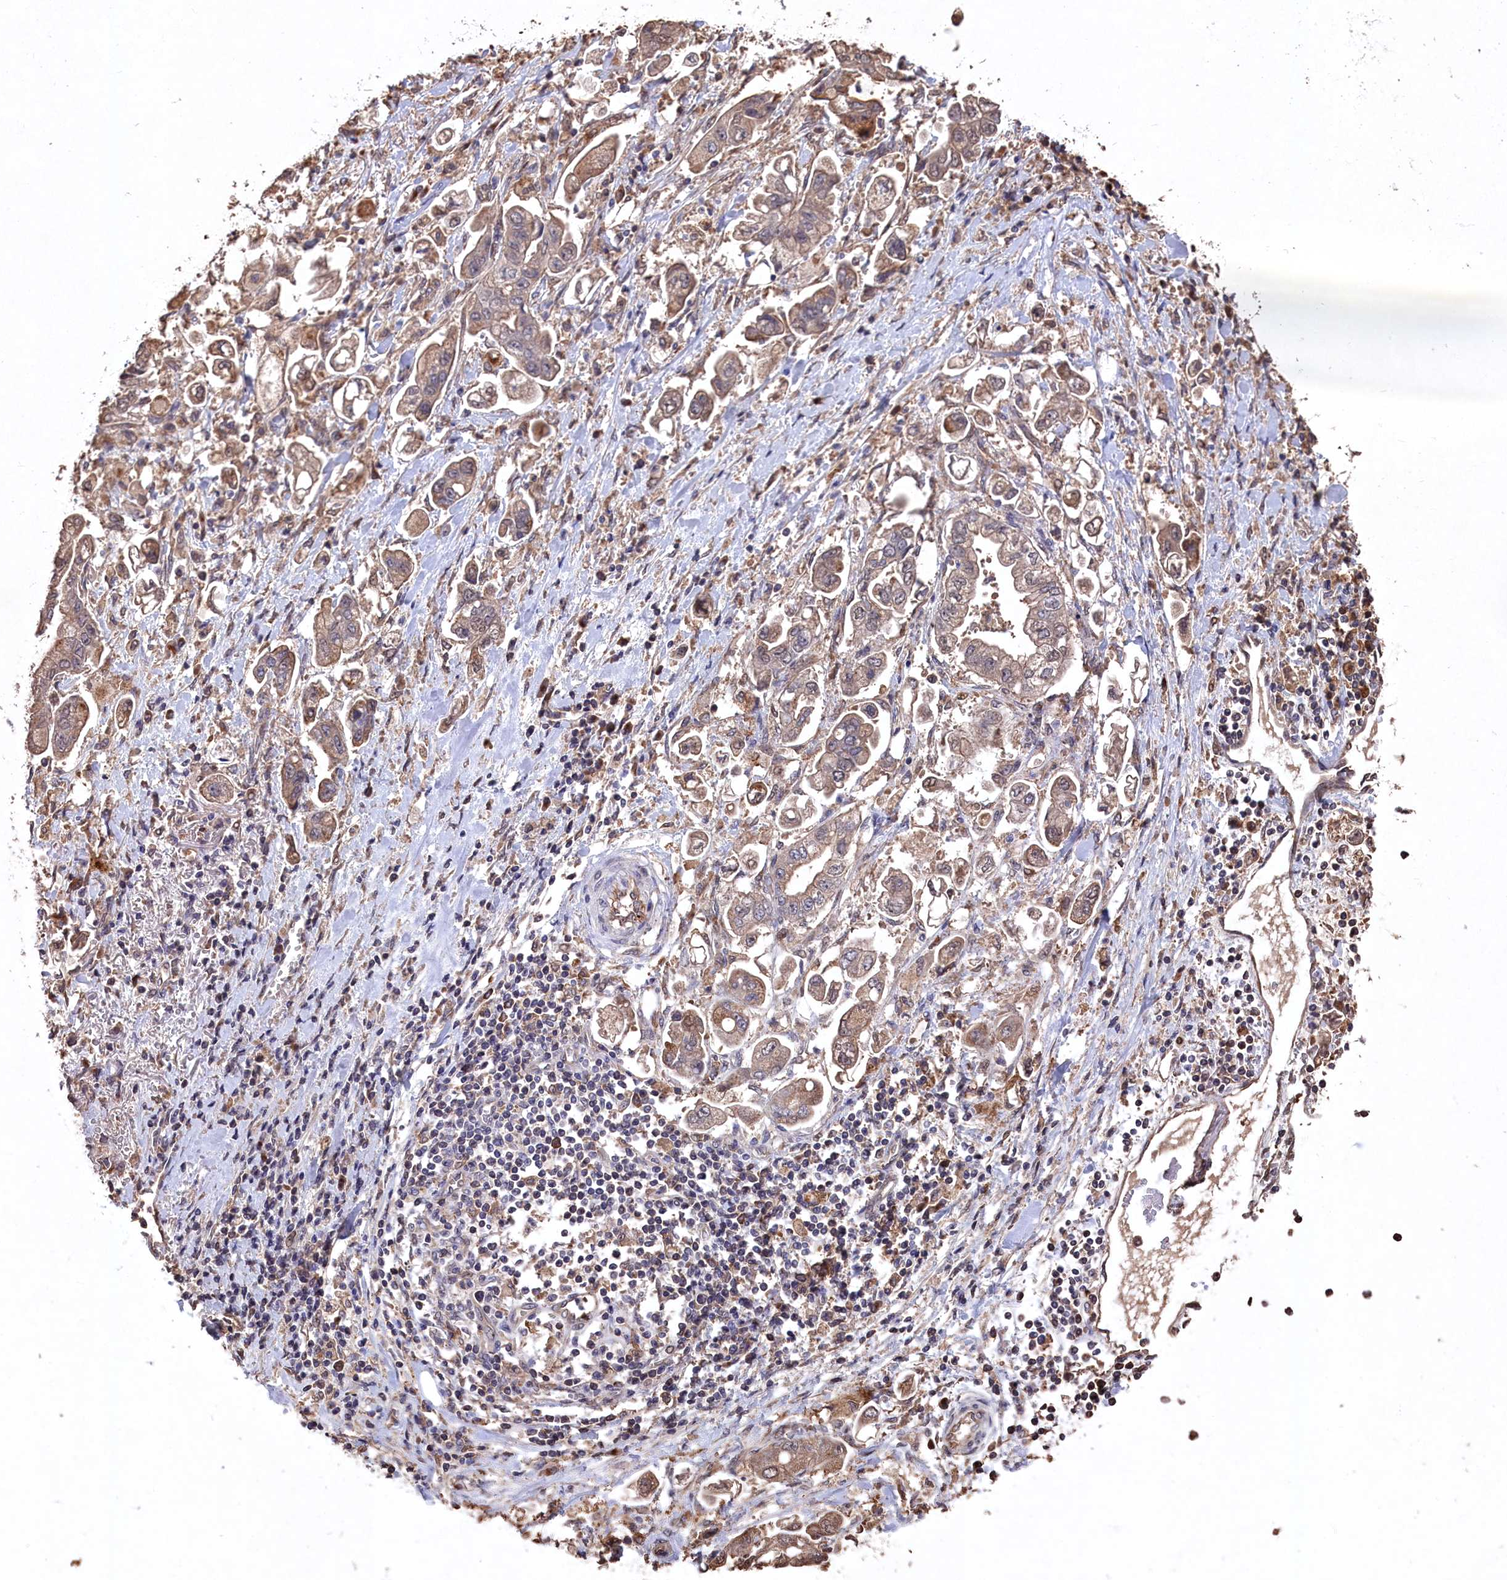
{"staining": {"intensity": "weak", "quantity": ">75%", "location": "cytoplasmic/membranous"}, "tissue": "stomach cancer", "cell_type": "Tumor cells", "image_type": "cancer", "snomed": [{"axis": "morphology", "description": "Adenocarcinoma, NOS"}, {"axis": "topography", "description": "Stomach"}], "caption": "Immunohistochemistry of adenocarcinoma (stomach) reveals low levels of weak cytoplasmic/membranous staining in approximately >75% of tumor cells.", "gene": "NAA60", "patient": {"sex": "male", "age": 62}}